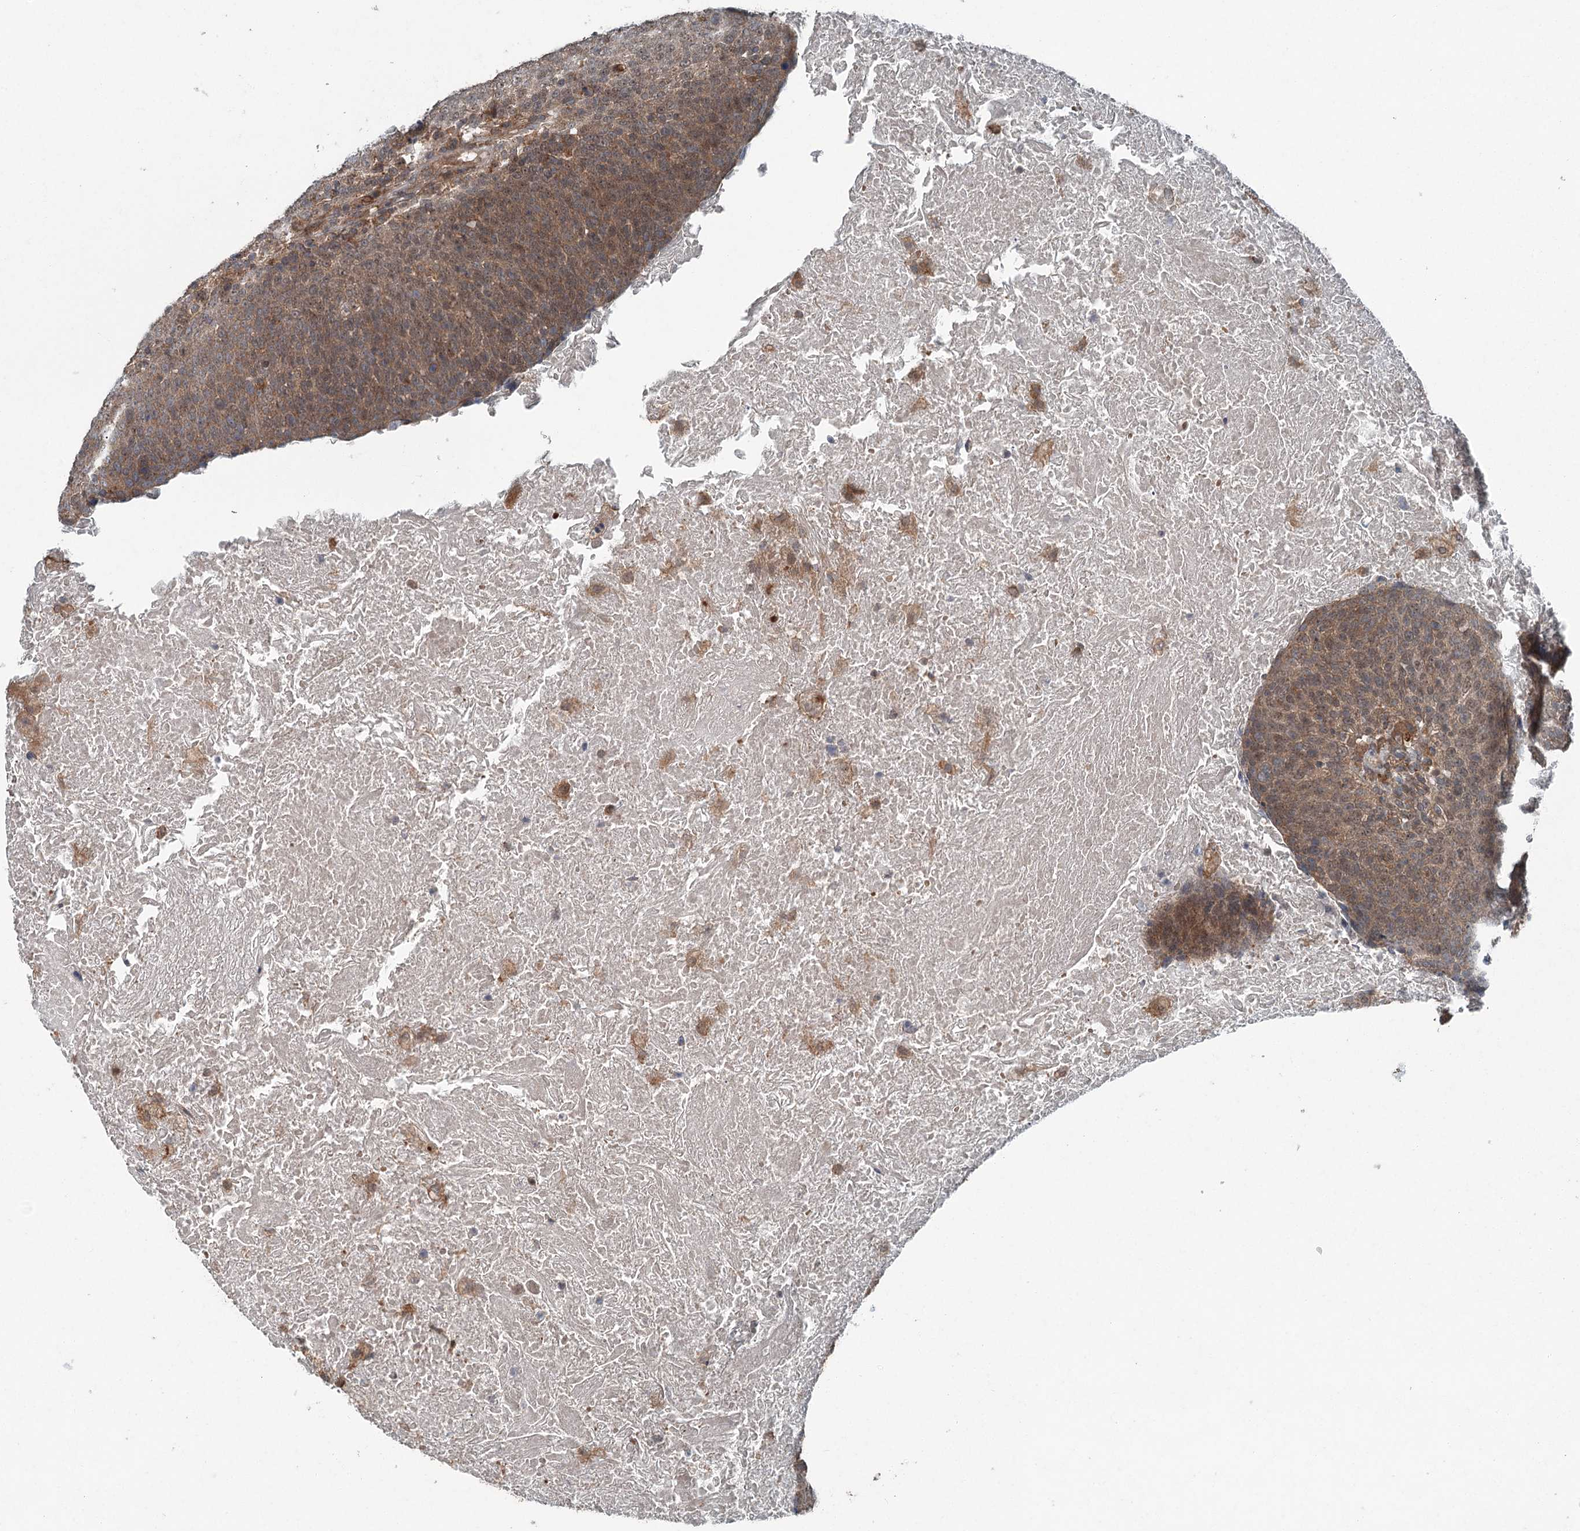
{"staining": {"intensity": "moderate", "quantity": ">75%", "location": "cytoplasmic/membranous"}, "tissue": "head and neck cancer", "cell_type": "Tumor cells", "image_type": "cancer", "snomed": [{"axis": "morphology", "description": "Squamous cell carcinoma, NOS"}, {"axis": "morphology", "description": "Squamous cell carcinoma, metastatic, NOS"}, {"axis": "topography", "description": "Lymph node"}, {"axis": "topography", "description": "Head-Neck"}], "caption": "Head and neck cancer (squamous cell carcinoma) tissue exhibits moderate cytoplasmic/membranous positivity in approximately >75% of tumor cells", "gene": "SKIC3", "patient": {"sex": "male", "age": 62}}